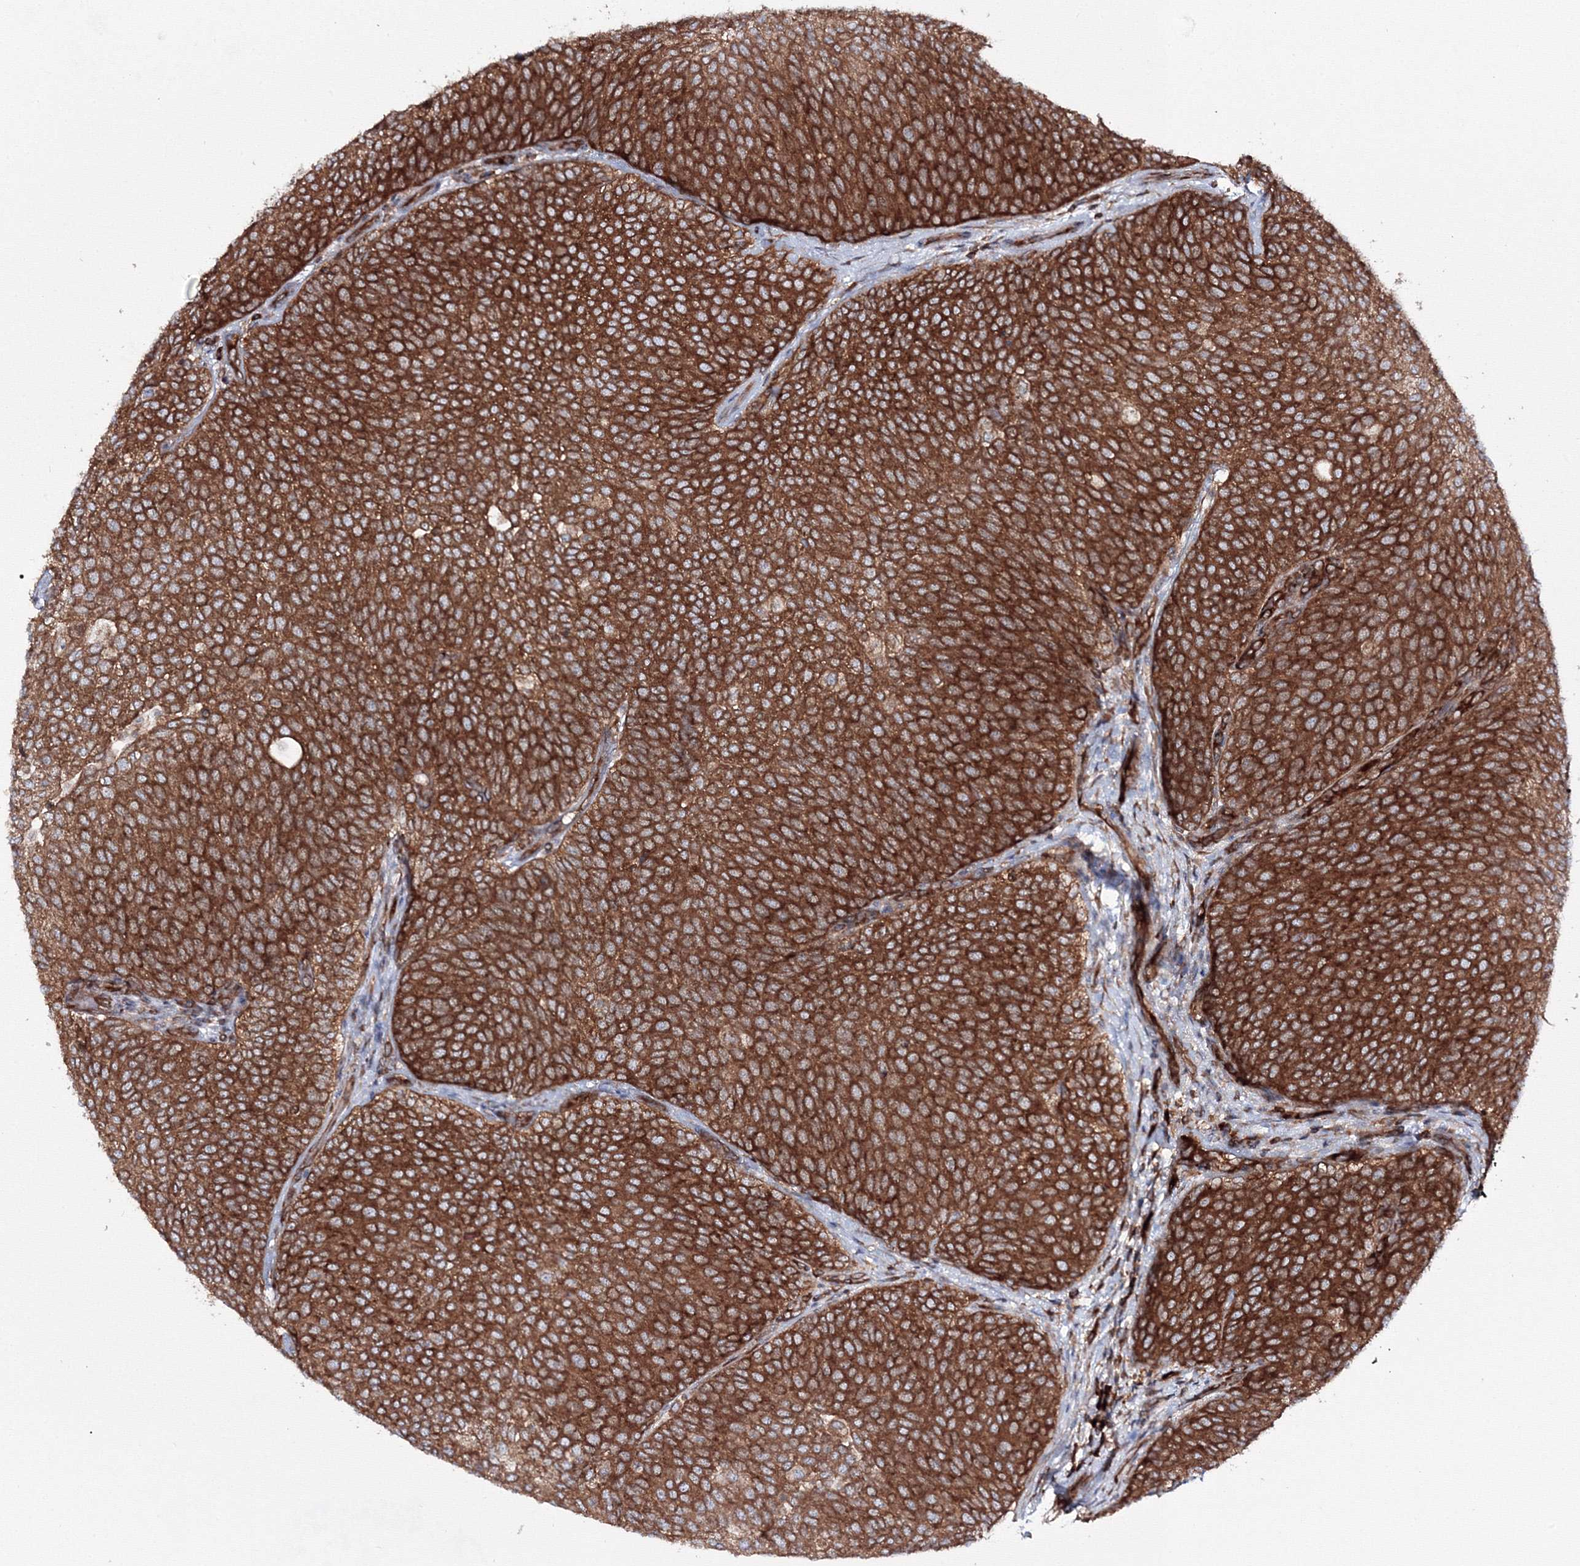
{"staining": {"intensity": "strong", "quantity": ">75%", "location": "cytoplasmic/membranous"}, "tissue": "urothelial cancer", "cell_type": "Tumor cells", "image_type": "cancer", "snomed": [{"axis": "morphology", "description": "Urothelial carcinoma, Low grade"}, {"axis": "topography", "description": "Urinary bladder"}], "caption": "Low-grade urothelial carcinoma stained for a protein displays strong cytoplasmic/membranous positivity in tumor cells. (DAB (3,3'-diaminobenzidine) IHC, brown staining for protein, blue staining for nuclei).", "gene": "HARS1", "patient": {"sex": "female", "age": 79}}